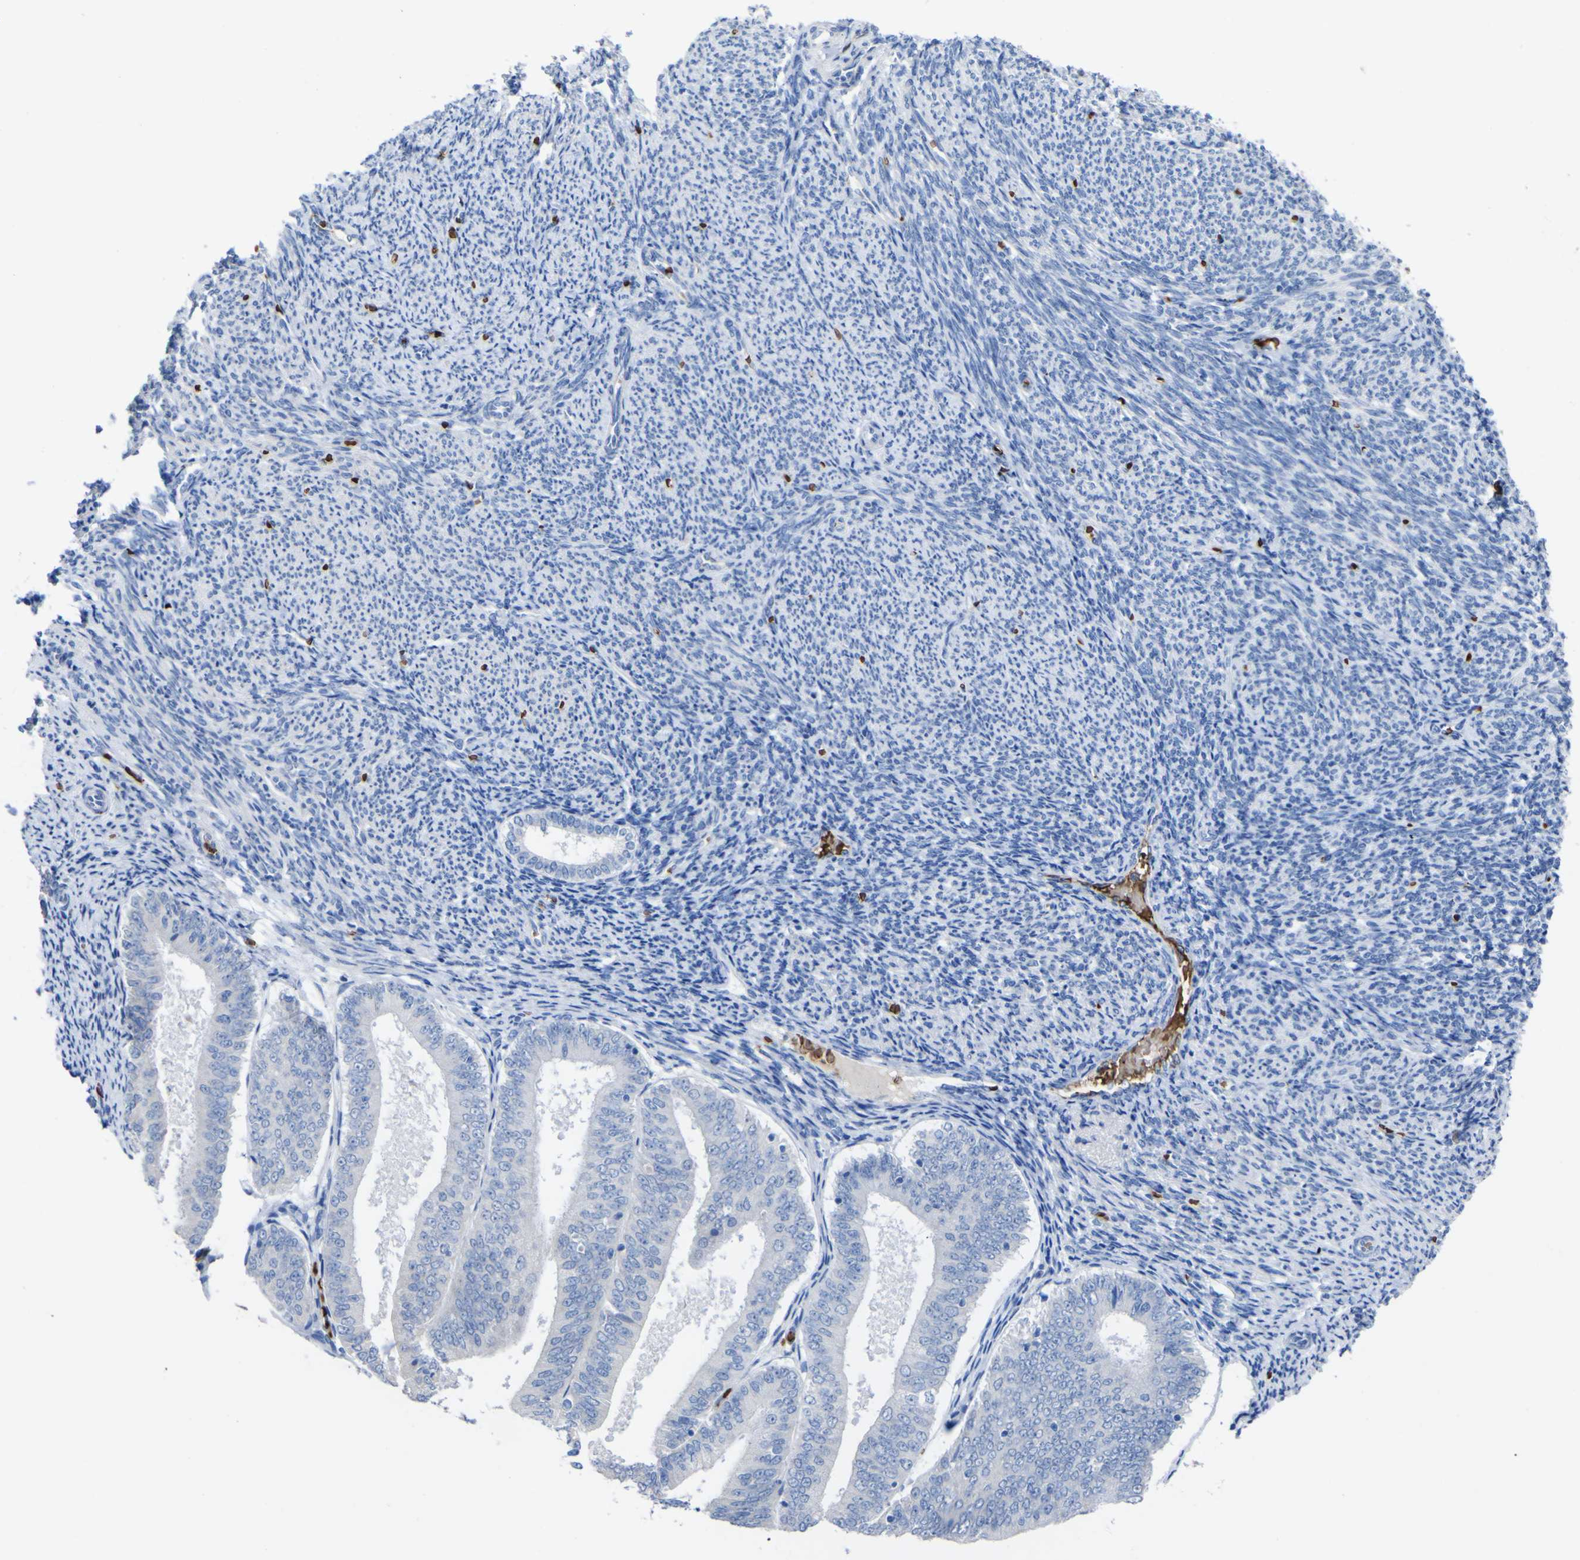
{"staining": {"intensity": "negative", "quantity": "none", "location": "none"}, "tissue": "endometrial cancer", "cell_type": "Tumor cells", "image_type": "cancer", "snomed": [{"axis": "morphology", "description": "Adenocarcinoma, NOS"}, {"axis": "topography", "description": "Endometrium"}], "caption": "This is an immunohistochemistry (IHC) image of human endometrial cancer. There is no staining in tumor cells.", "gene": "GCM1", "patient": {"sex": "female", "age": 63}}